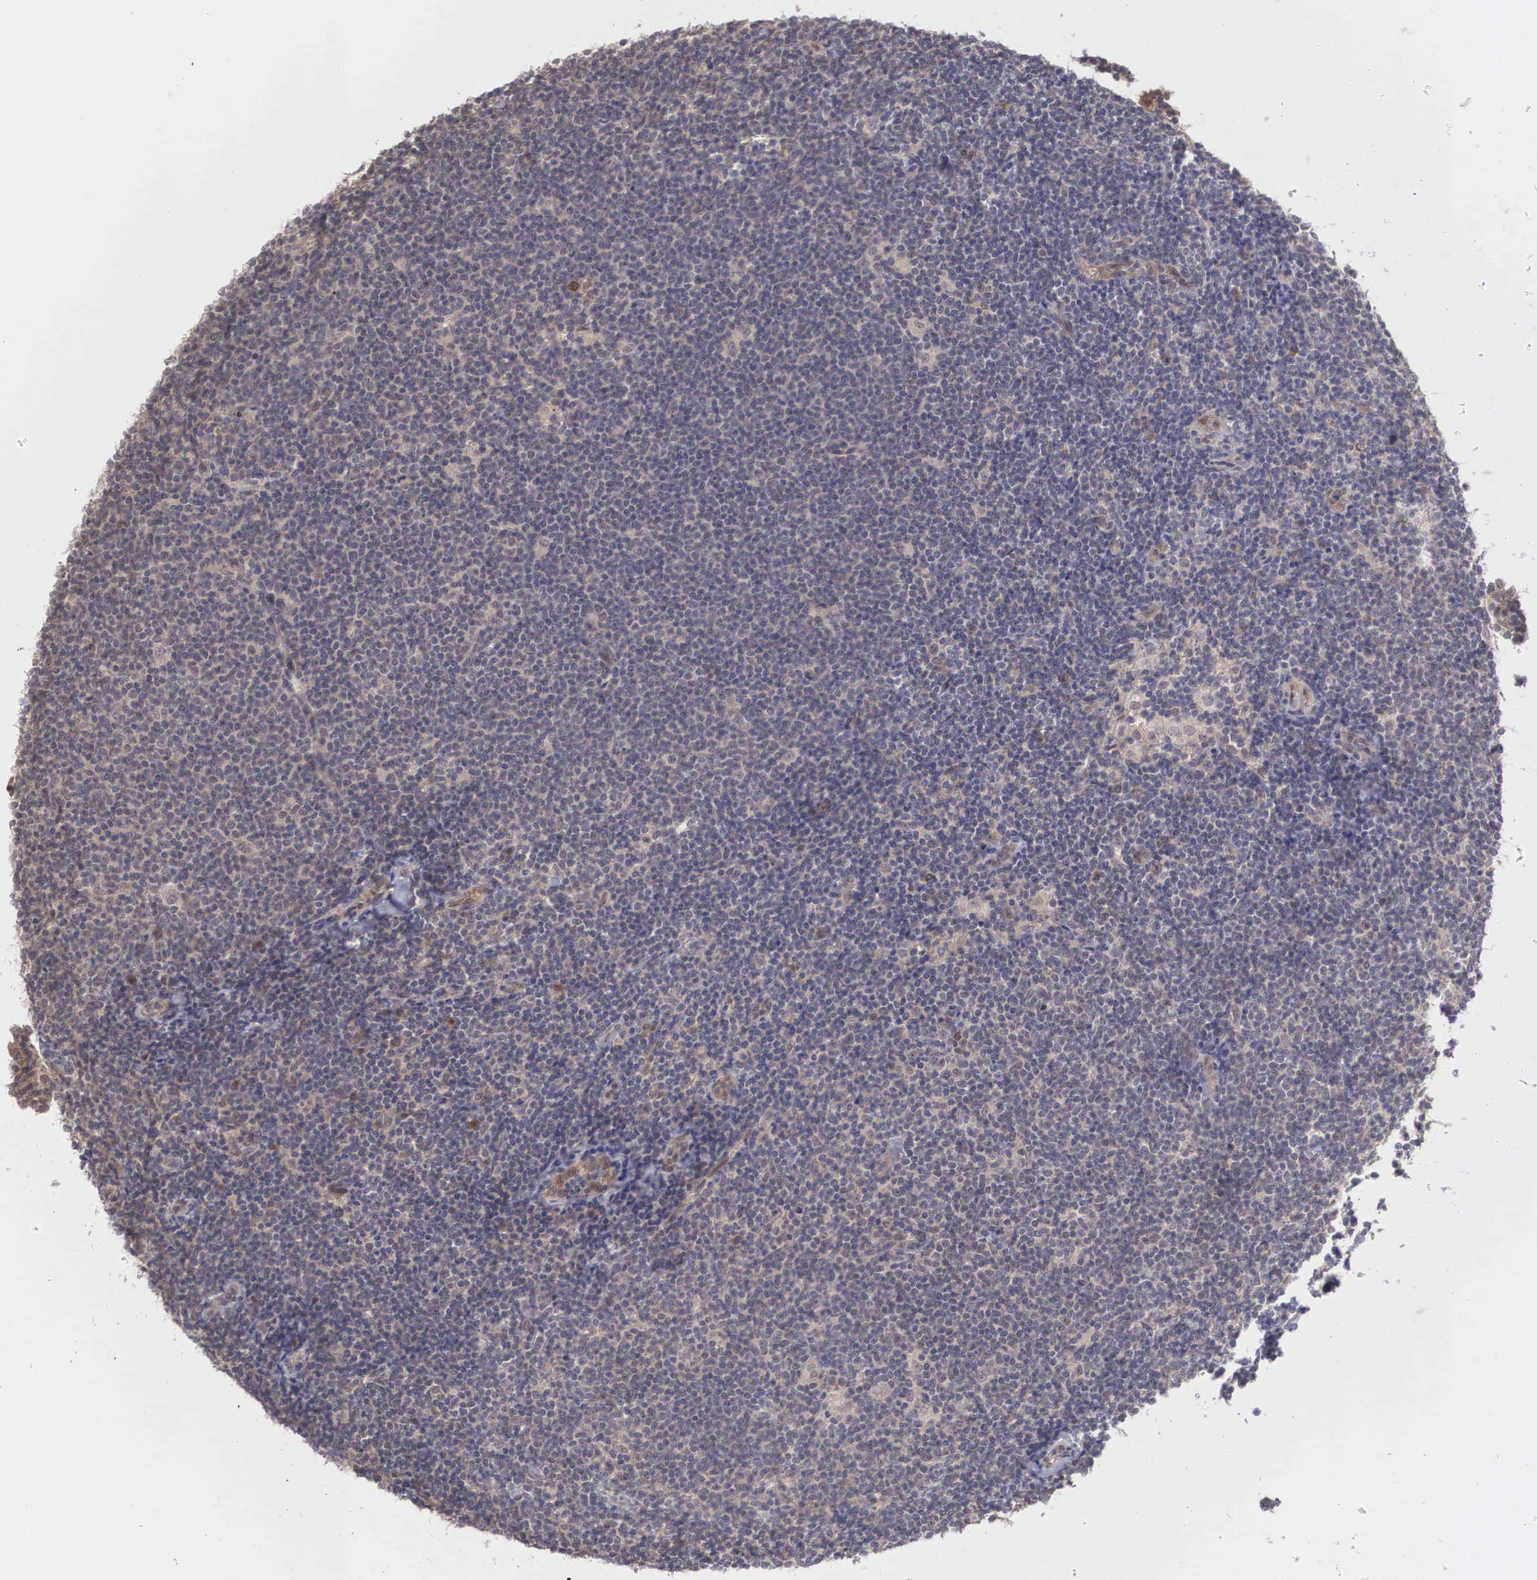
{"staining": {"intensity": "weak", "quantity": "25%-75%", "location": "cytoplasmic/membranous"}, "tissue": "lymphoma", "cell_type": "Tumor cells", "image_type": "cancer", "snomed": [{"axis": "morphology", "description": "Malignant lymphoma, non-Hodgkin's type, Low grade"}, {"axis": "topography", "description": "Lymph node"}], "caption": "The histopathology image shows immunohistochemical staining of lymphoma. There is weak cytoplasmic/membranous staining is seen in approximately 25%-75% of tumor cells.", "gene": "DNAJB7", "patient": {"sex": "male", "age": 65}}